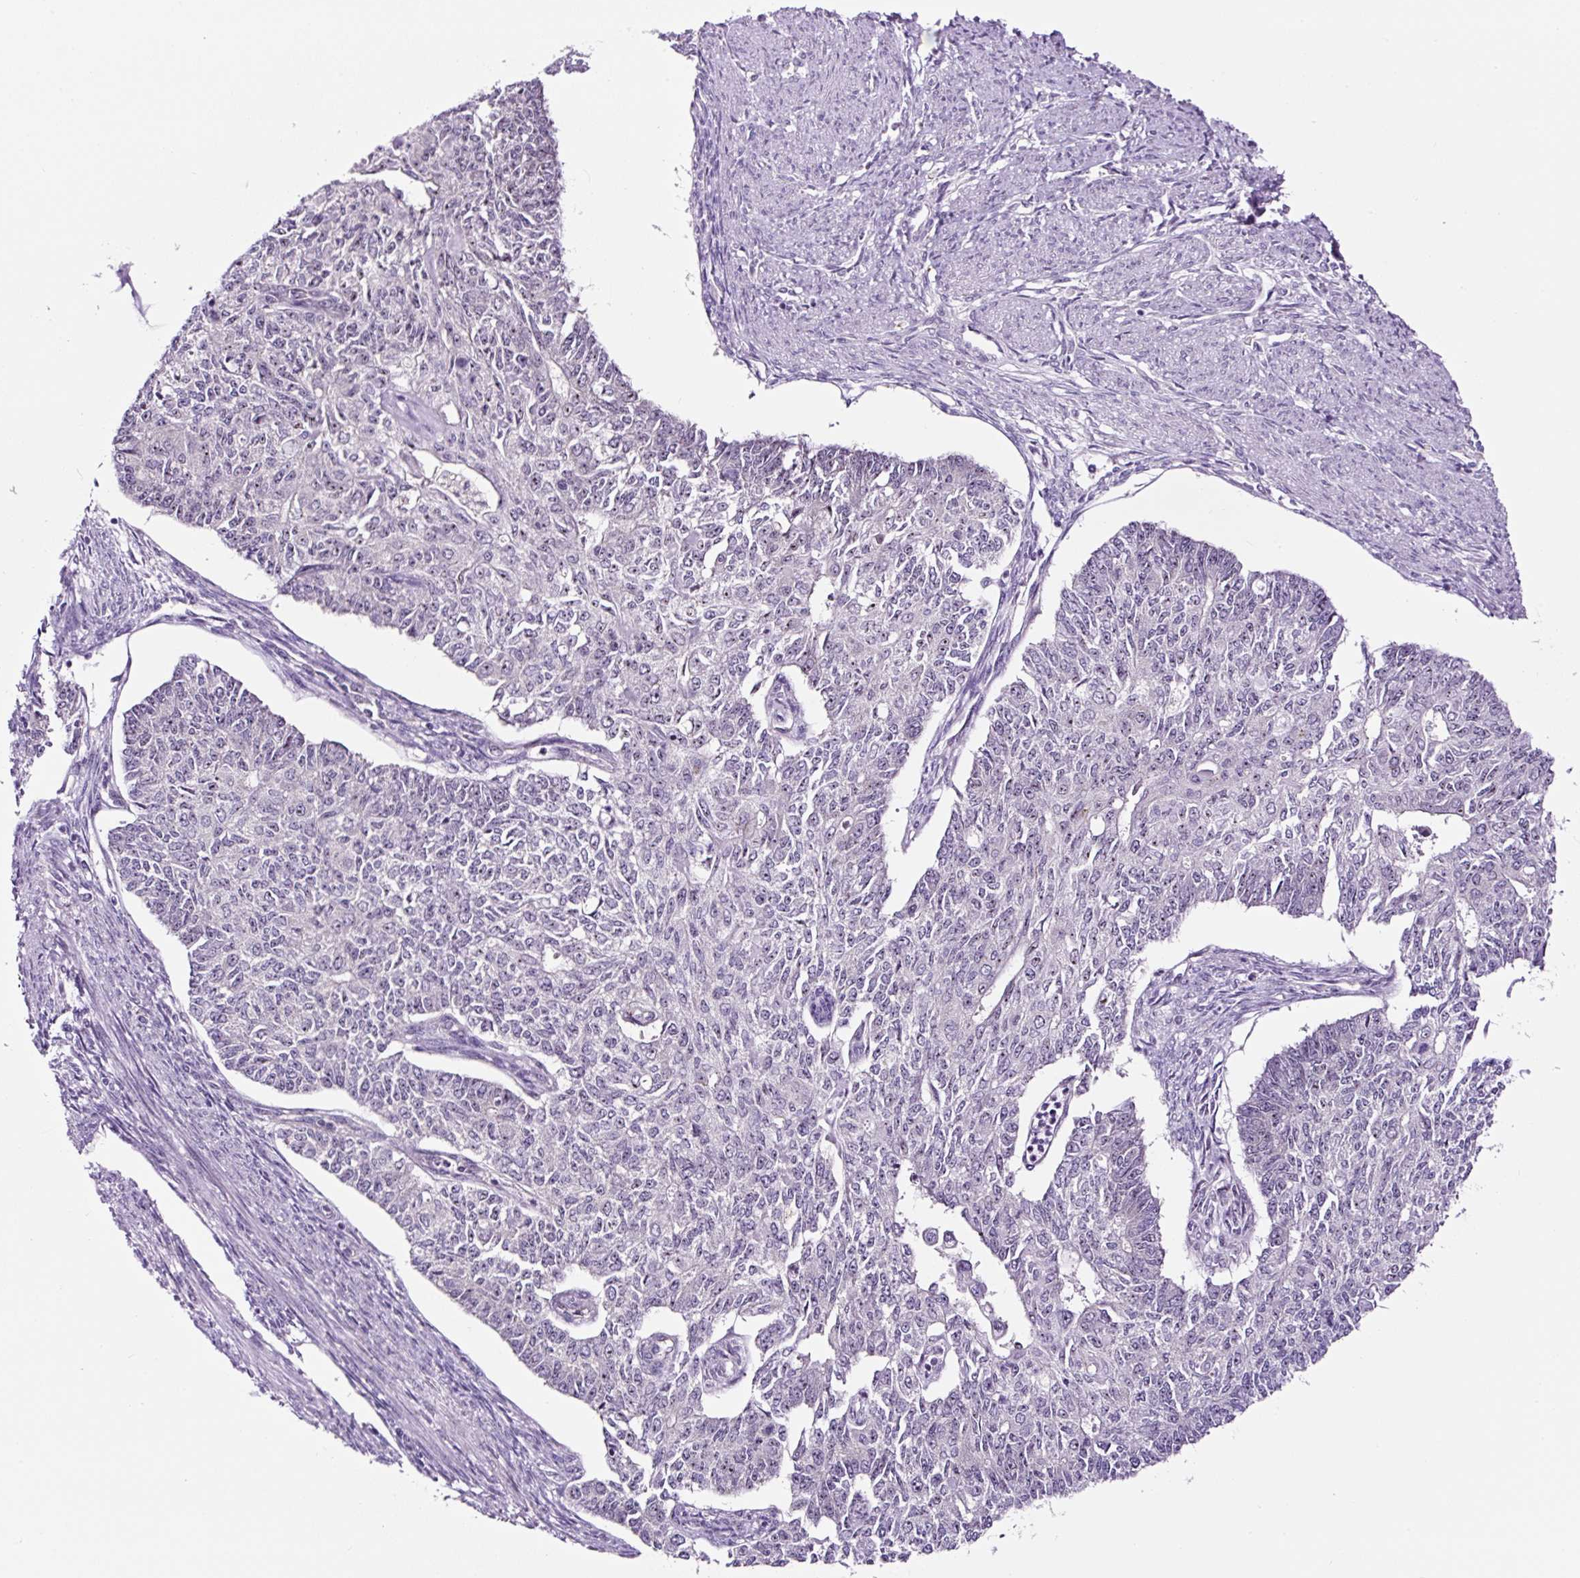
{"staining": {"intensity": "negative", "quantity": "none", "location": "none"}, "tissue": "endometrial cancer", "cell_type": "Tumor cells", "image_type": "cancer", "snomed": [{"axis": "morphology", "description": "Adenocarcinoma, NOS"}, {"axis": "topography", "description": "Endometrium"}], "caption": "Immunohistochemistry (IHC) image of neoplastic tissue: human endometrial adenocarcinoma stained with DAB (3,3'-diaminobenzidine) shows no significant protein positivity in tumor cells. Nuclei are stained in blue.", "gene": "NOM1", "patient": {"sex": "female", "age": 32}}